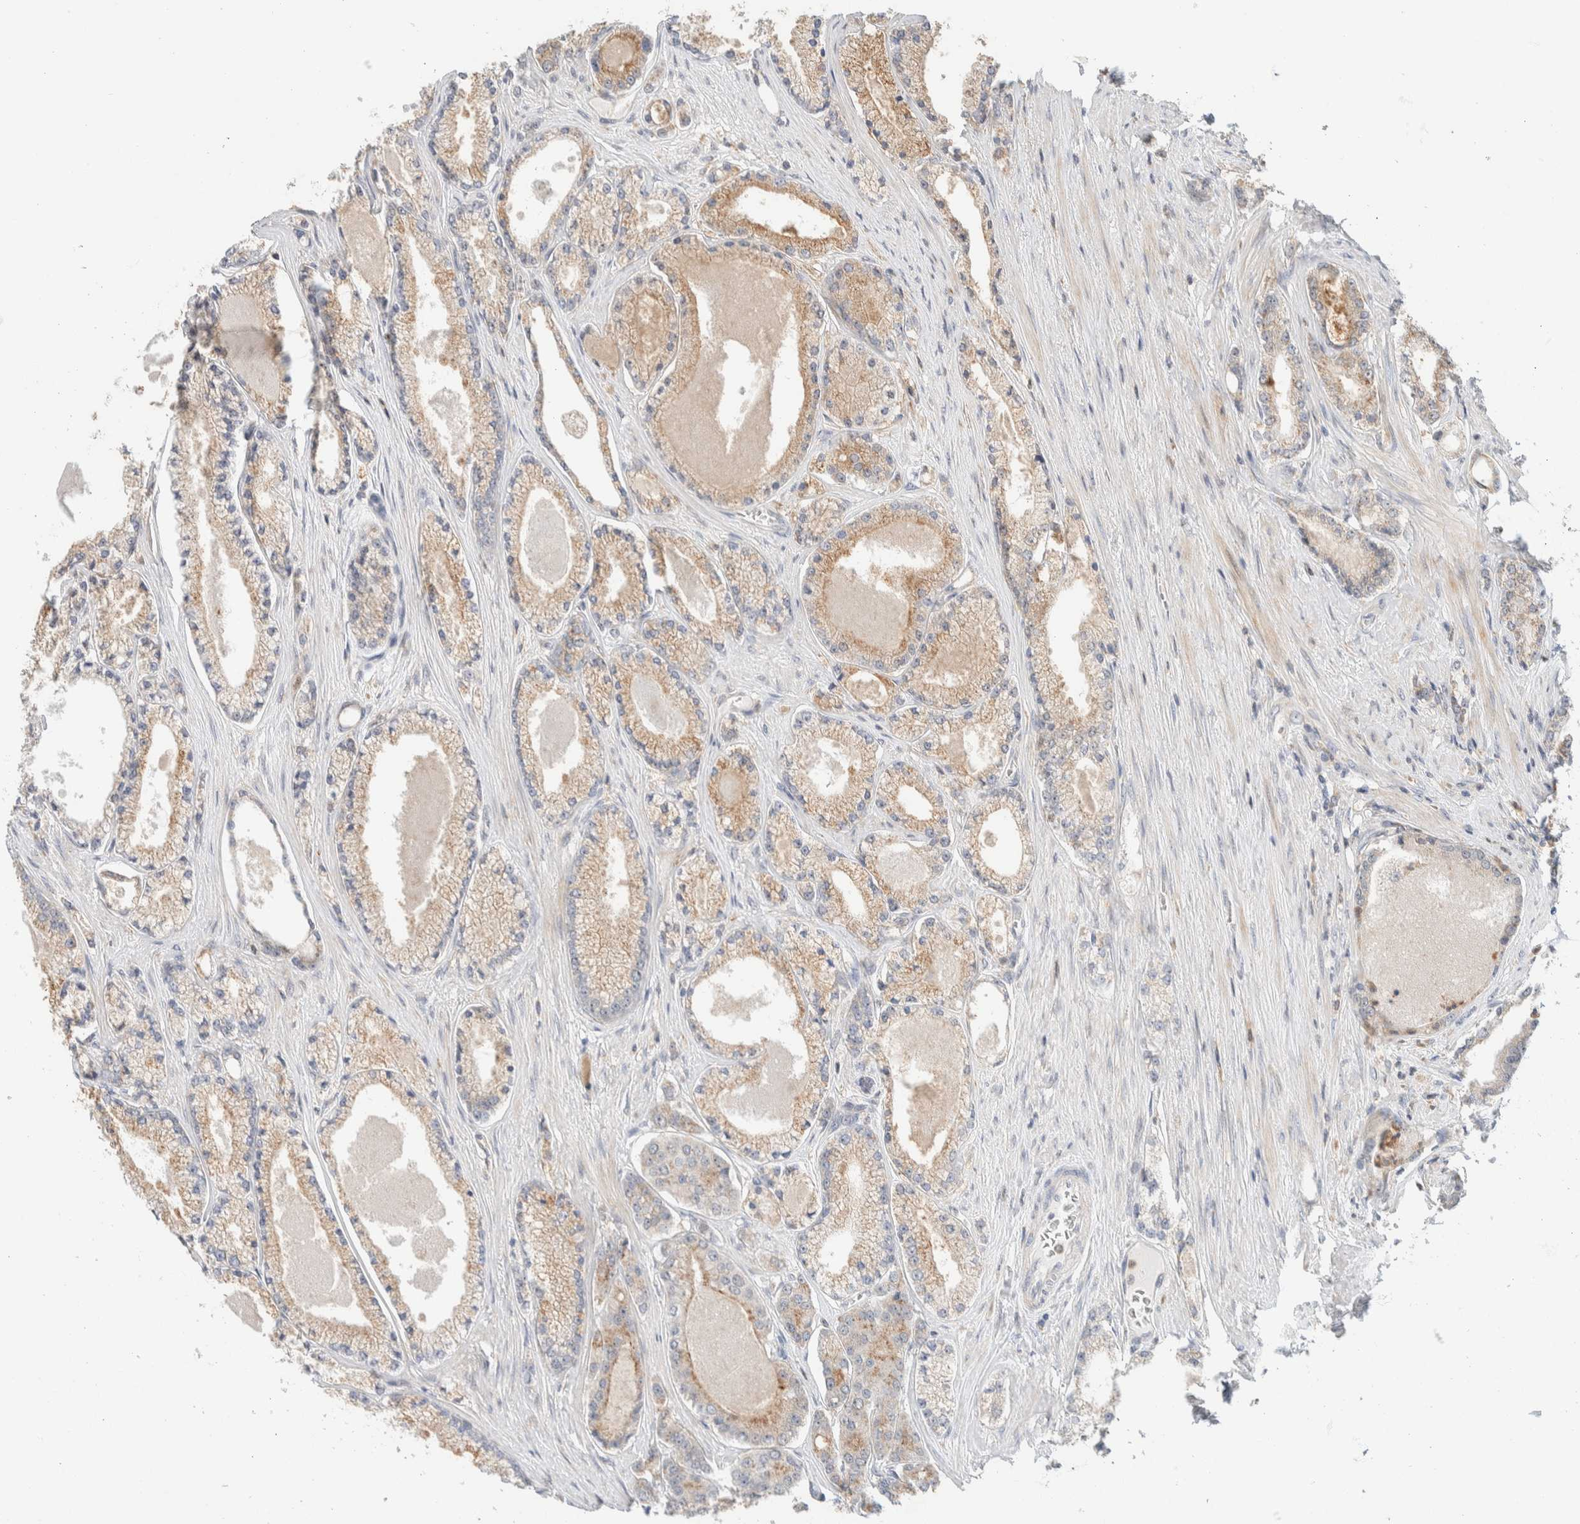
{"staining": {"intensity": "moderate", "quantity": ">75%", "location": "cytoplasmic/membranous"}, "tissue": "prostate cancer", "cell_type": "Tumor cells", "image_type": "cancer", "snomed": [{"axis": "morphology", "description": "Adenocarcinoma, High grade"}, {"axis": "topography", "description": "Prostate"}], "caption": "Moderate cytoplasmic/membranous expression for a protein is appreciated in about >75% of tumor cells of prostate high-grade adenocarcinoma using IHC.", "gene": "HDHD3", "patient": {"sex": "male", "age": 71}}